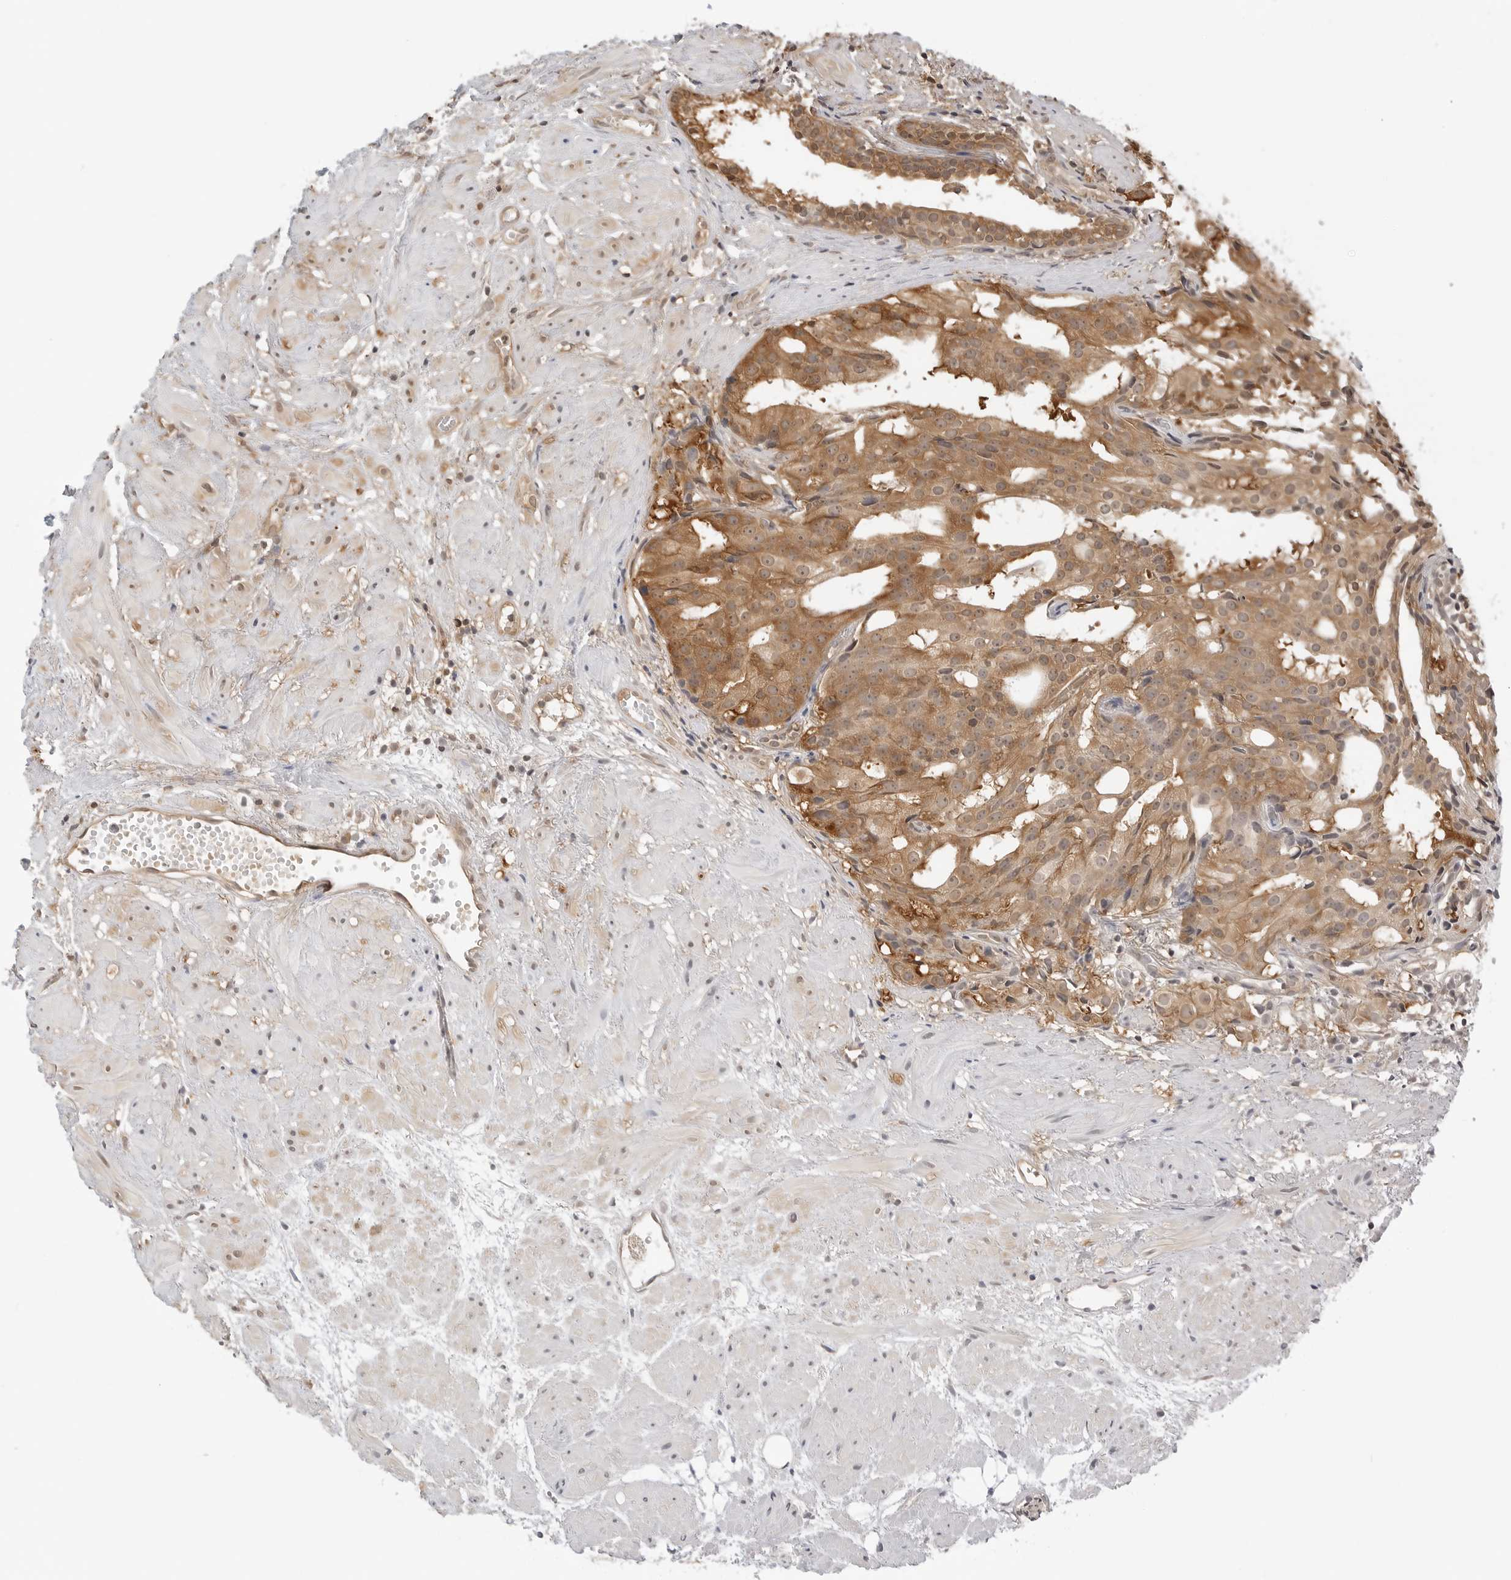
{"staining": {"intensity": "moderate", "quantity": ">75%", "location": "cytoplasmic/membranous,nuclear"}, "tissue": "prostate cancer", "cell_type": "Tumor cells", "image_type": "cancer", "snomed": [{"axis": "morphology", "description": "Adenocarcinoma, Low grade"}, {"axis": "topography", "description": "Prostate"}], "caption": "DAB immunohistochemical staining of prostate cancer (low-grade adenocarcinoma) shows moderate cytoplasmic/membranous and nuclear protein staining in approximately >75% of tumor cells.", "gene": "NUDC", "patient": {"sex": "male", "age": 88}}